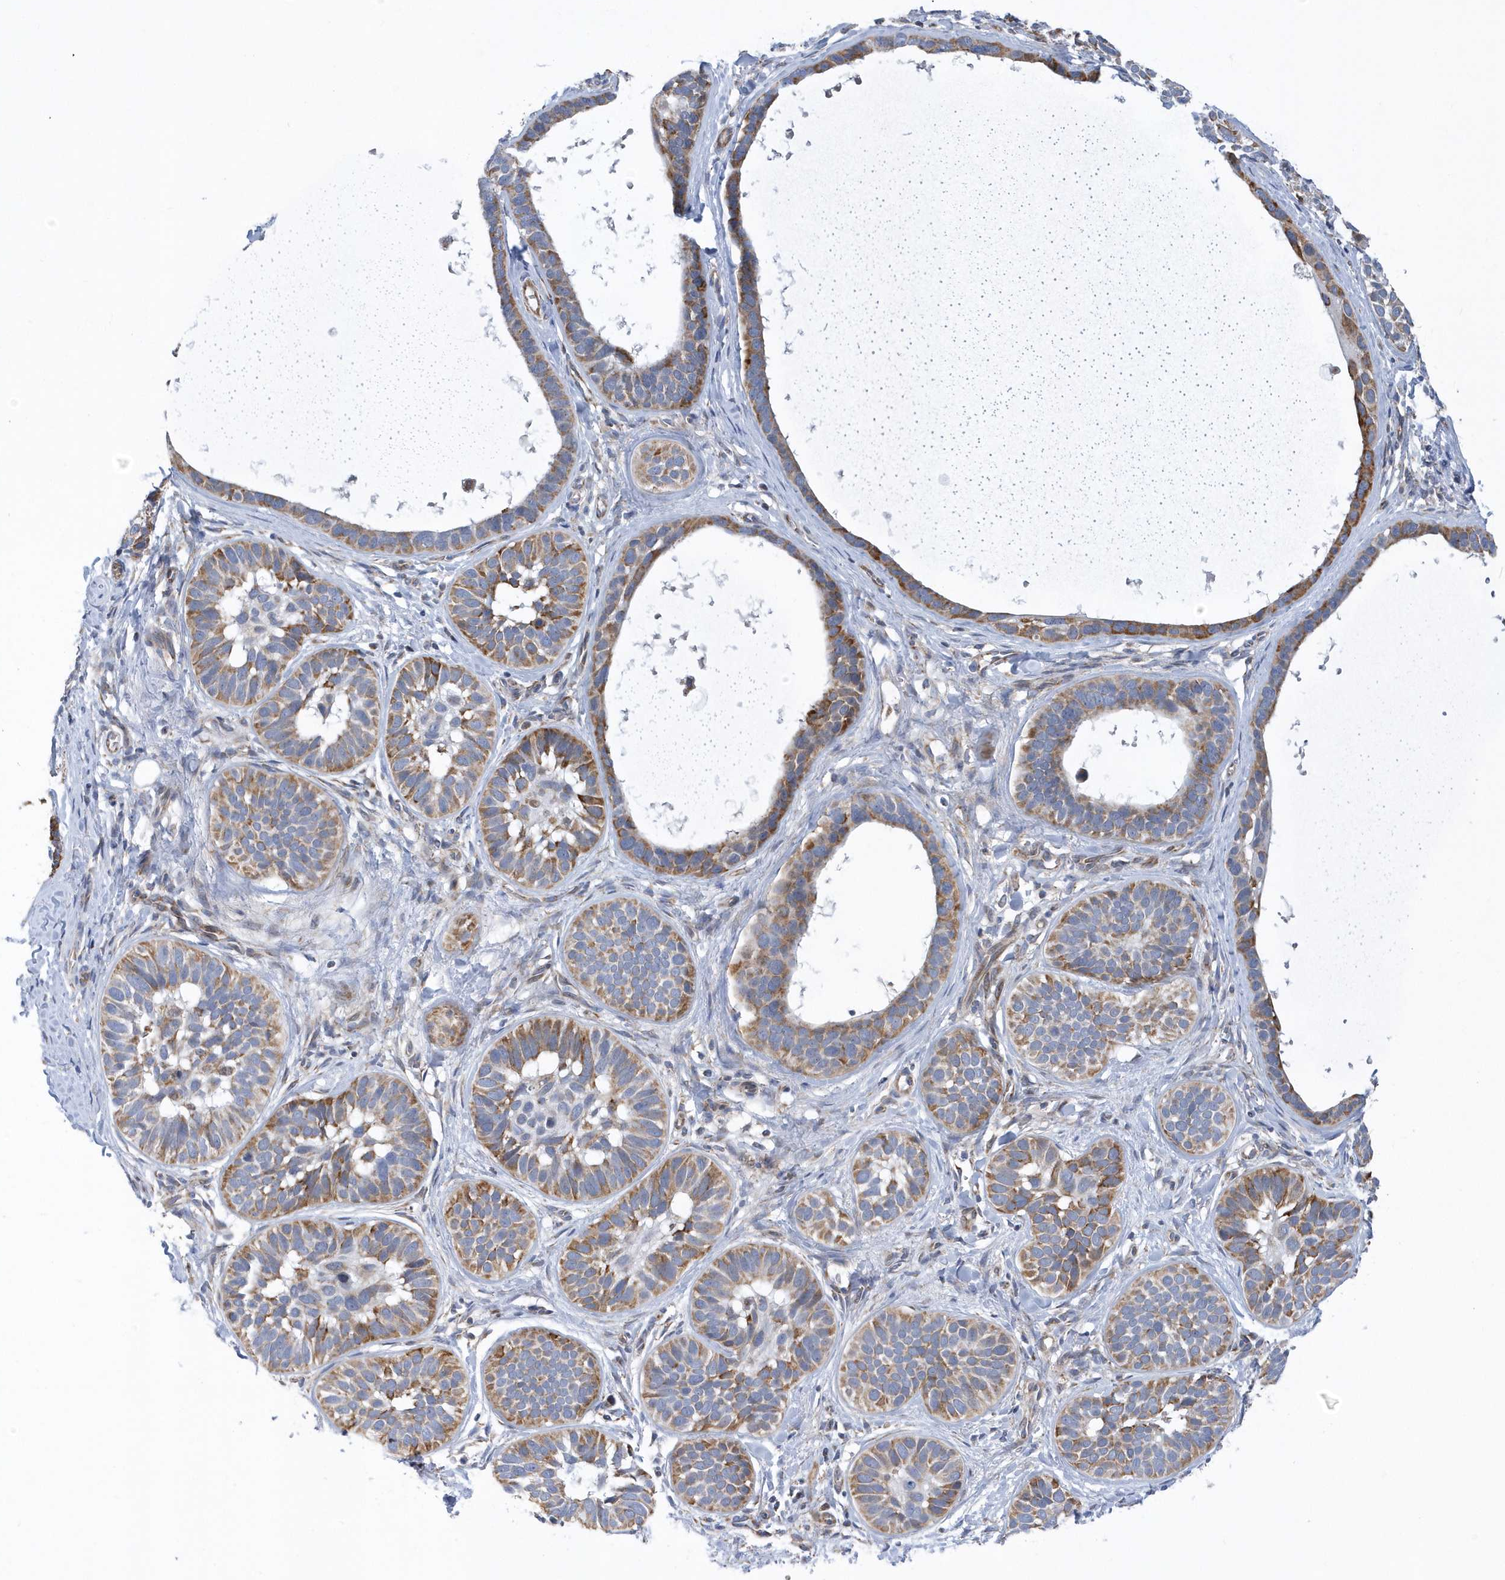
{"staining": {"intensity": "moderate", "quantity": ">75%", "location": "cytoplasmic/membranous"}, "tissue": "skin cancer", "cell_type": "Tumor cells", "image_type": "cancer", "snomed": [{"axis": "morphology", "description": "Basal cell carcinoma"}, {"axis": "topography", "description": "Skin"}], "caption": "Immunohistochemical staining of human skin cancer displays medium levels of moderate cytoplasmic/membranous protein positivity in about >75% of tumor cells. (IHC, brightfield microscopy, high magnification).", "gene": "VWA5B2", "patient": {"sex": "male", "age": 62}}